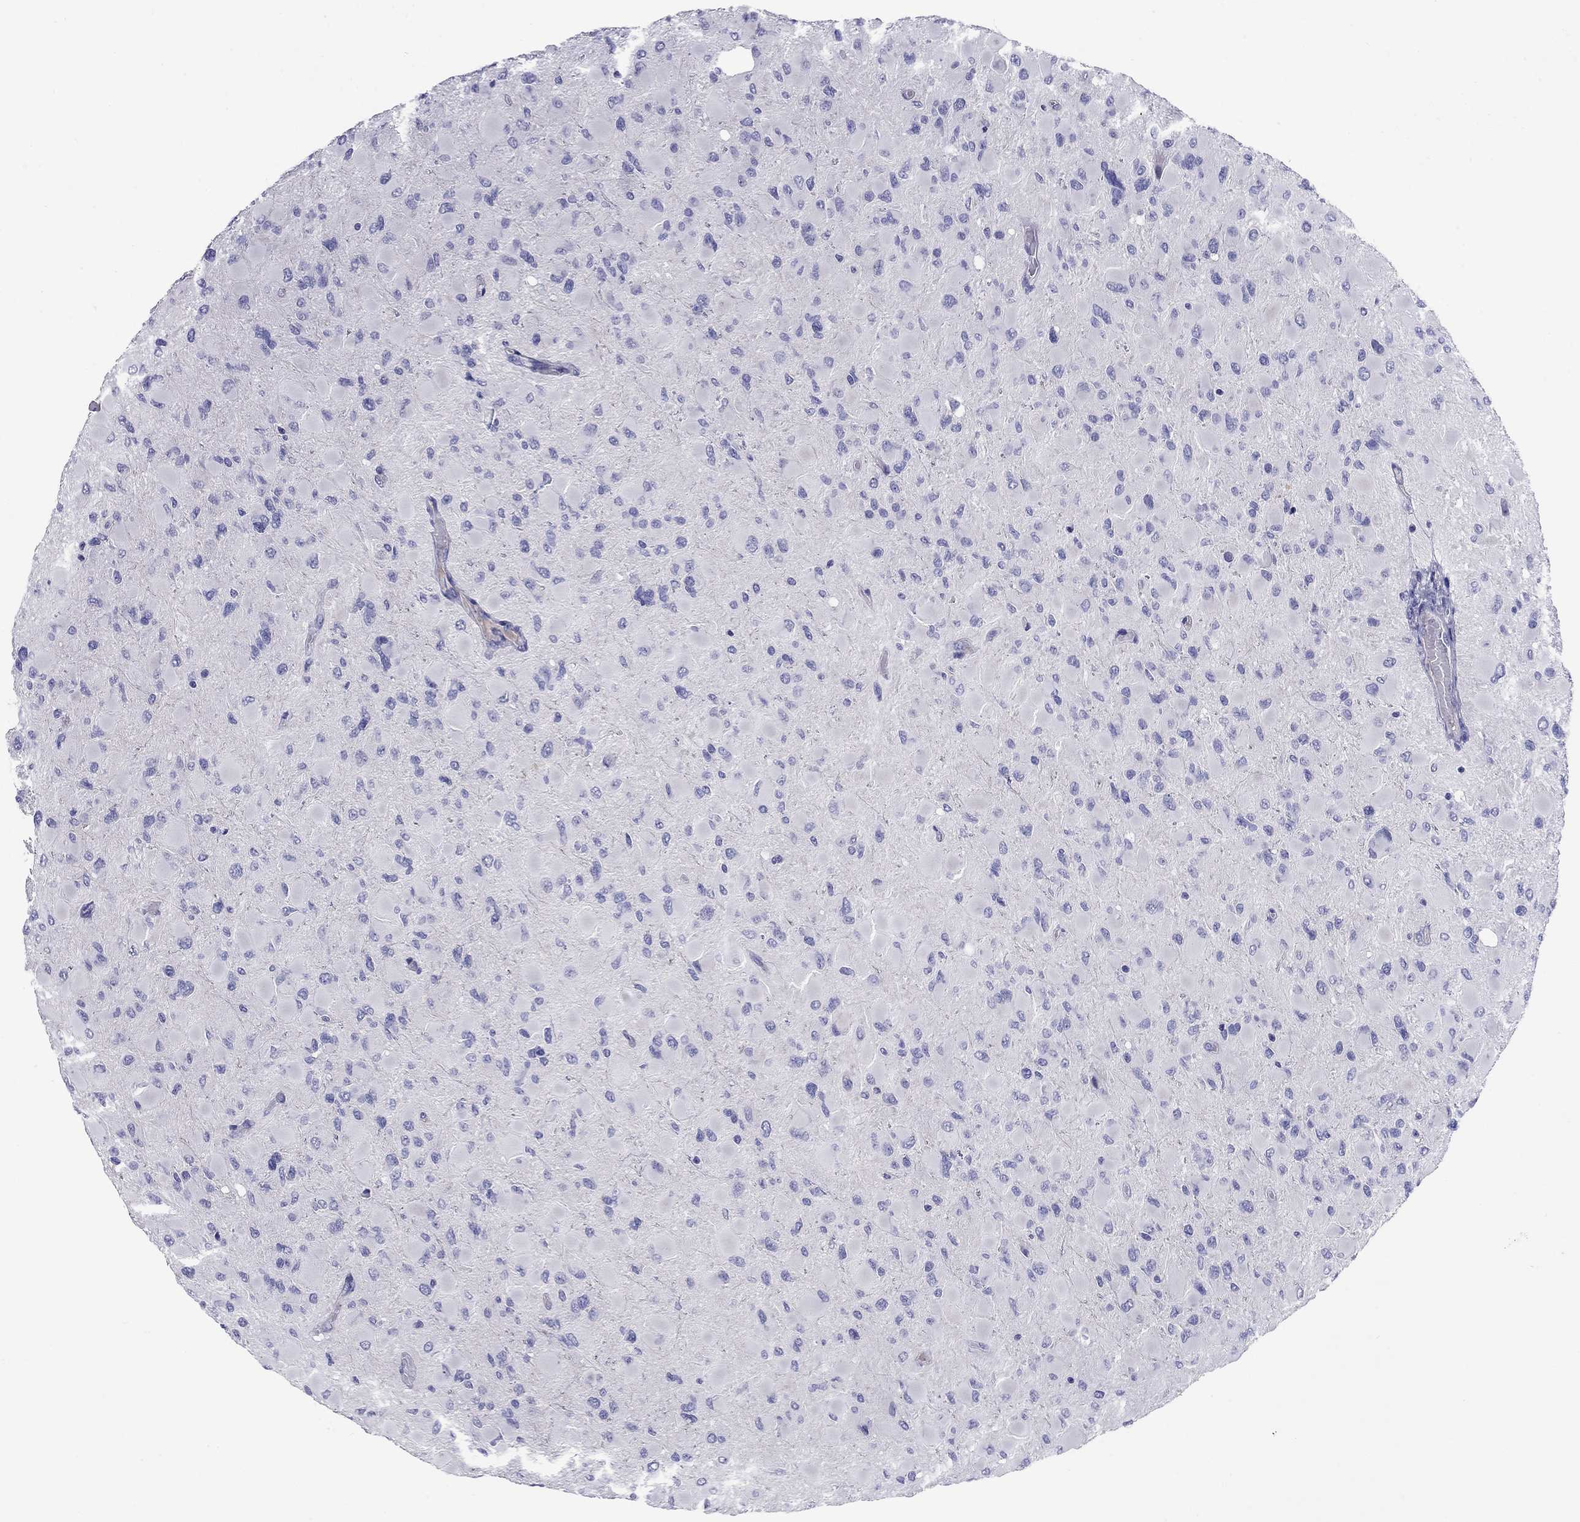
{"staining": {"intensity": "negative", "quantity": "none", "location": "none"}, "tissue": "glioma", "cell_type": "Tumor cells", "image_type": "cancer", "snomed": [{"axis": "morphology", "description": "Glioma, malignant, High grade"}, {"axis": "topography", "description": "Cerebral cortex"}], "caption": "Tumor cells are negative for brown protein staining in malignant glioma (high-grade).", "gene": "CMYA5", "patient": {"sex": "female", "age": 36}}